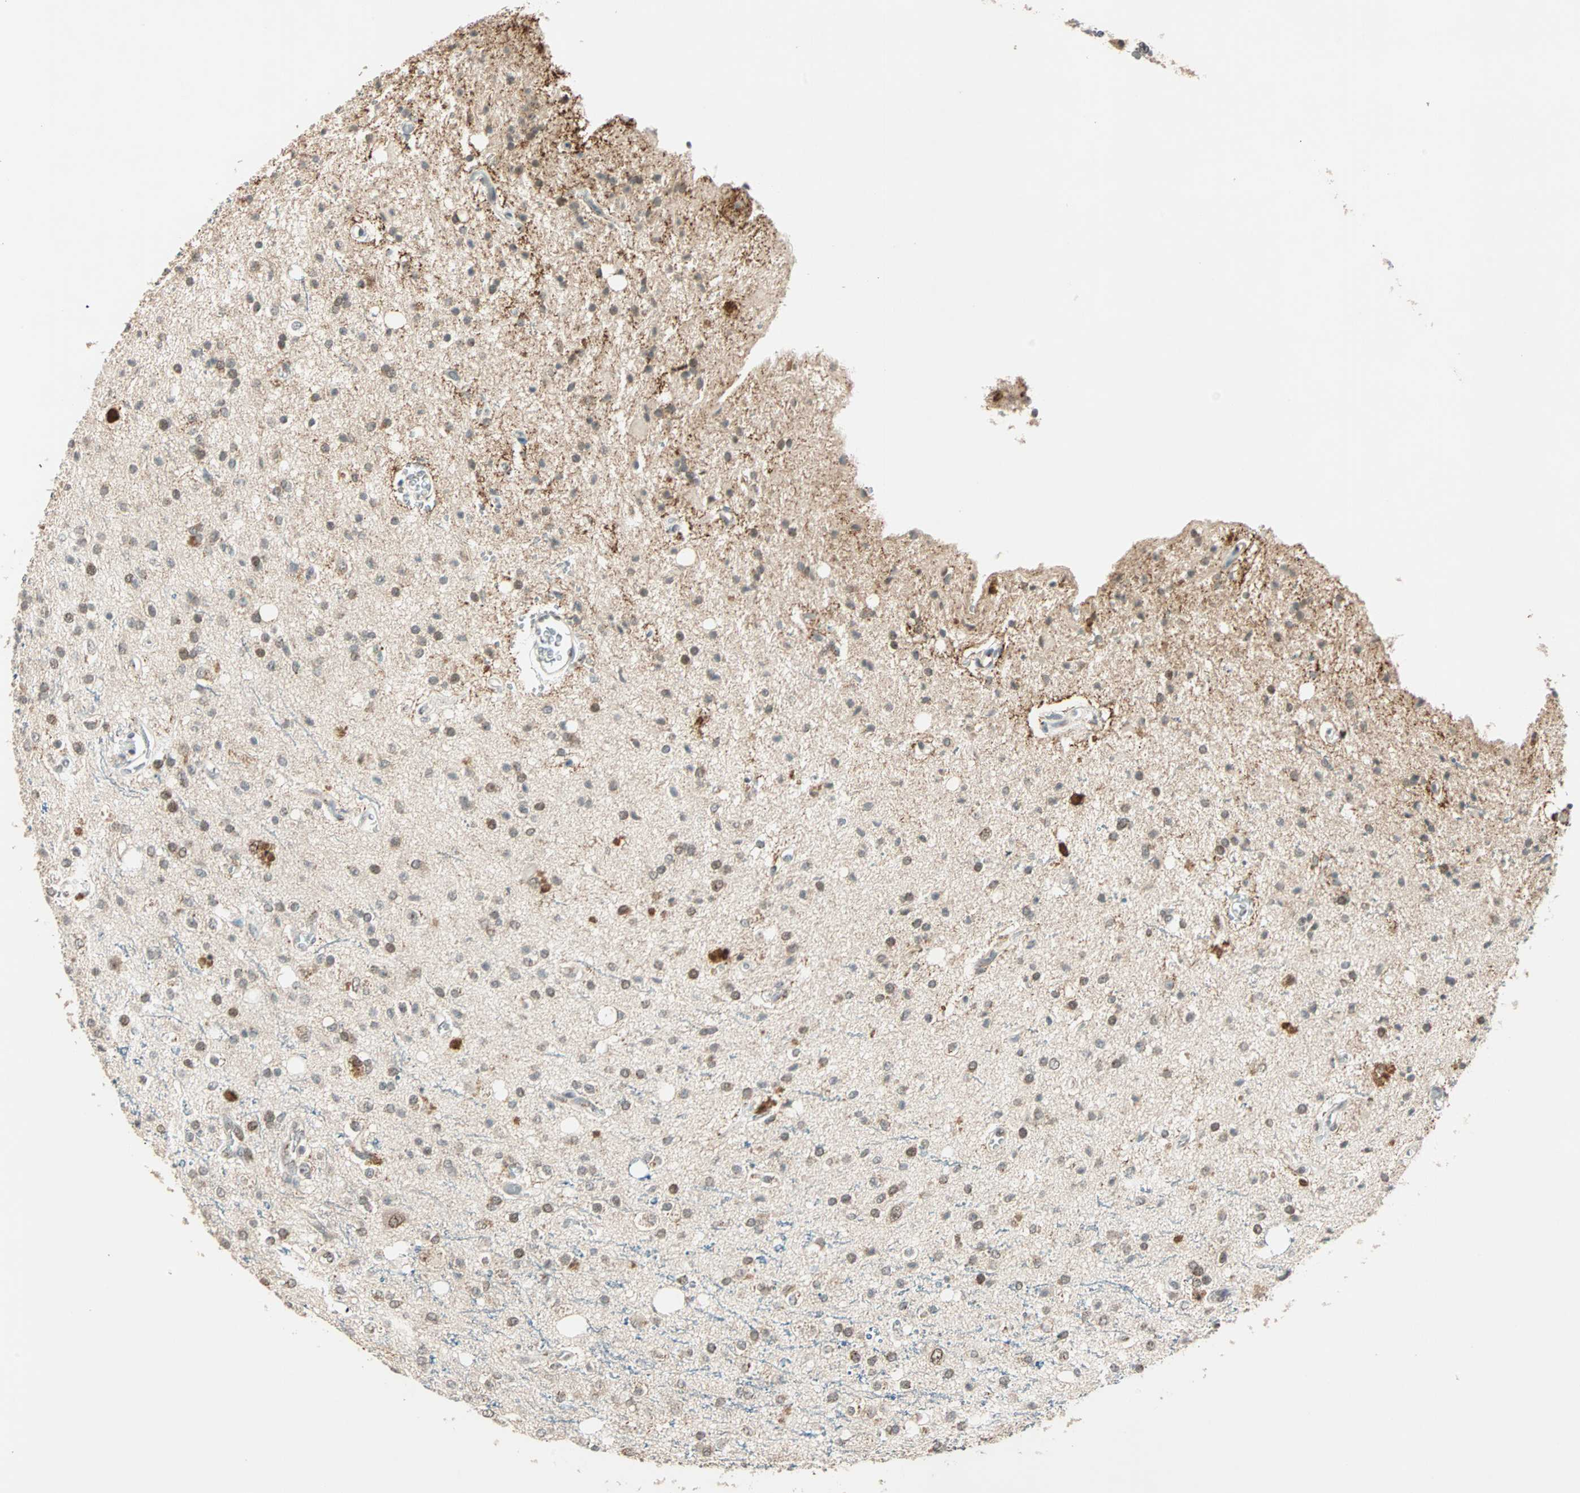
{"staining": {"intensity": "weak", "quantity": "25%-75%", "location": "cytoplasmic/membranous"}, "tissue": "glioma", "cell_type": "Tumor cells", "image_type": "cancer", "snomed": [{"axis": "morphology", "description": "Glioma, malignant, High grade"}, {"axis": "topography", "description": "Brain"}], "caption": "Protein staining of glioma tissue shows weak cytoplasmic/membranous positivity in about 25%-75% of tumor cells. (DAB IHC, brown staining for protein, blue staining for nuclei).", "gene": "PRDM2", "patient": {"sex": "male", "age": 47}}